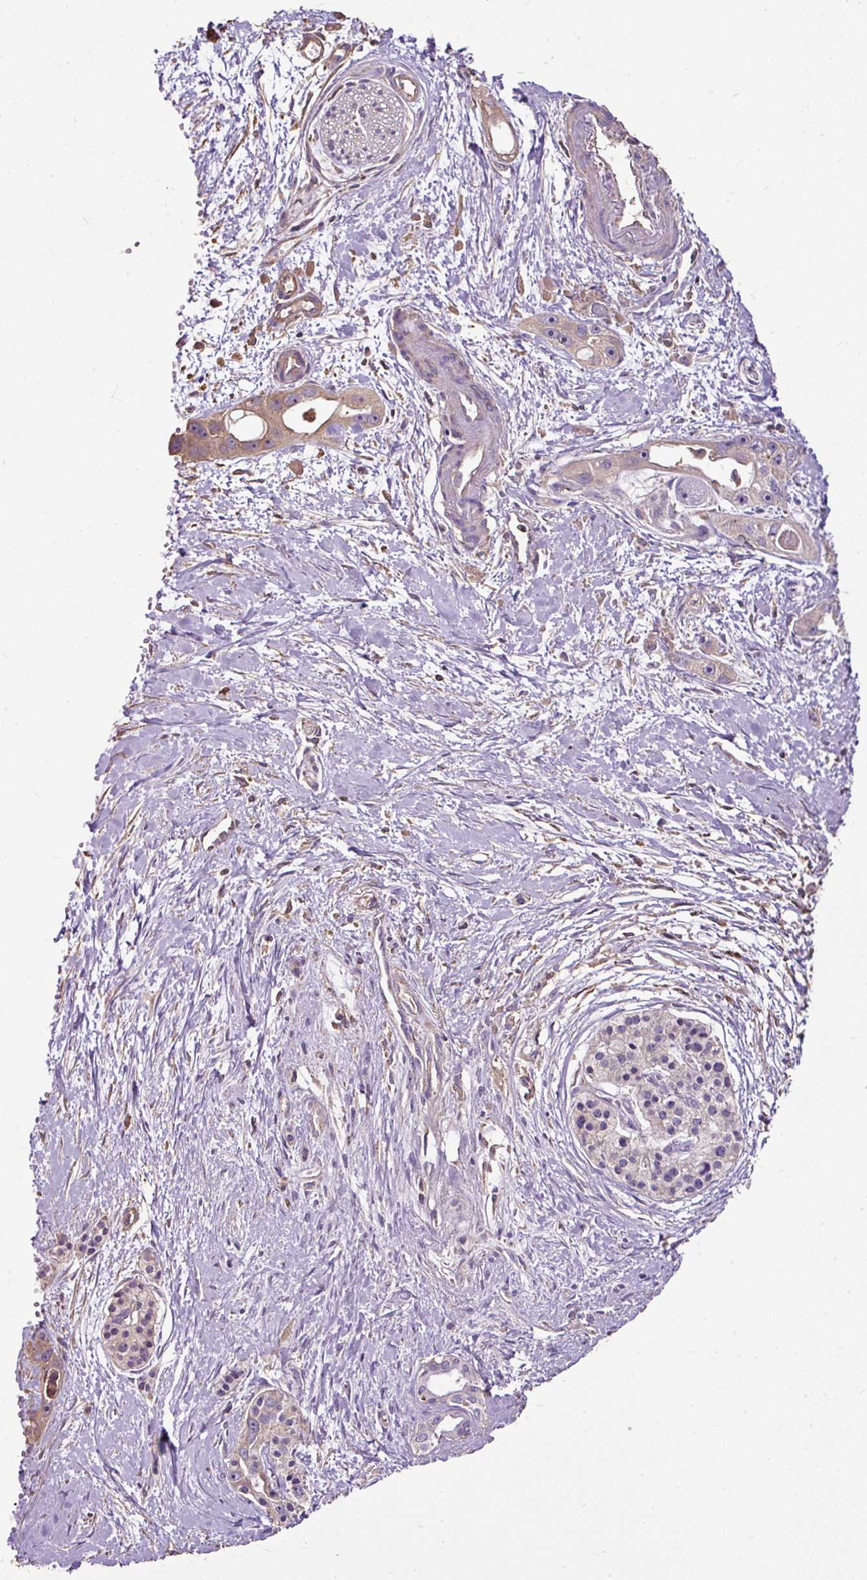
{"staining": {"intensity": "weak", "quantity": "25%-75%", "location": "cytoplasmic/membranous"}, "tissue": "pancreatic cancer", "cell_type": "Tumor cells", "image_type": "cancer", "snomed": [{"axis": "morphology", "description": "Adenocarcinoma, NOS"}, {"axis": "topography", "description": "Pancreas"}], "caption": "The immunohistochemical stain shows weak cytoplasmic/membranous staining in tumor cells of pancreatic adenocarcinoma tissue.", "gene": "PDIA2", "patient": {"sex": "female", "age": 50}}